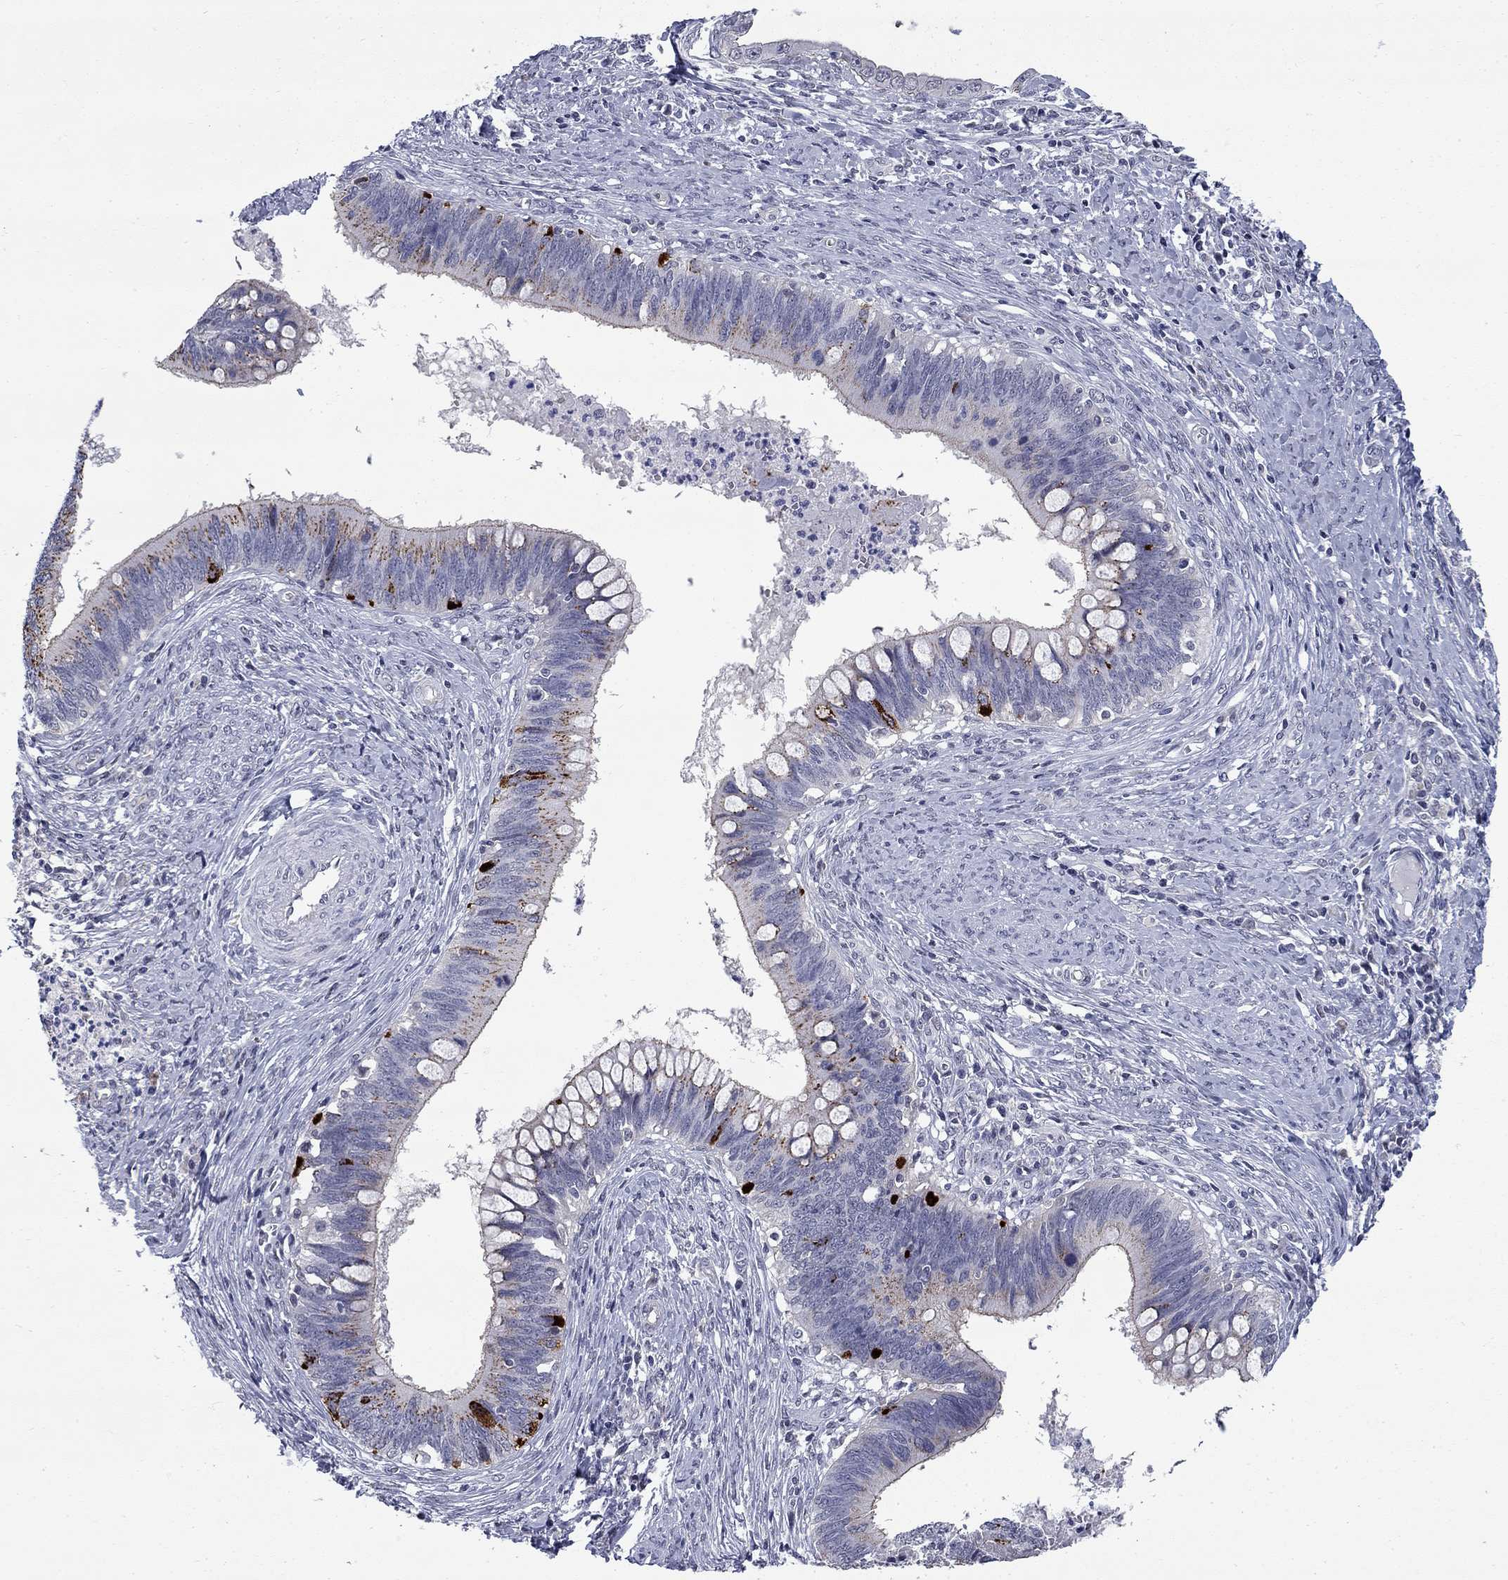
{"staining": {"intensity": "strong", "quantity": "<25%", "location": "cytoplasmic/membranous"}, "tissue": "cervical cancer", "cell_type": "Tumor cells", "image_type": "cancer", "snomed": [{"axis": "morphology", "description": "Adenocarcinoma, NOS"}, {"axis": "topography", "description": "Cervix"}], "caption": "Protein expression analysis of cervical cancer (adenocarcinoma) demonstrates strong cytoplasmic/membranous positivity in approximately <25% of tumor cells.", "gene": "HTR4", "patient": {"sex": "female", "age": 42}}